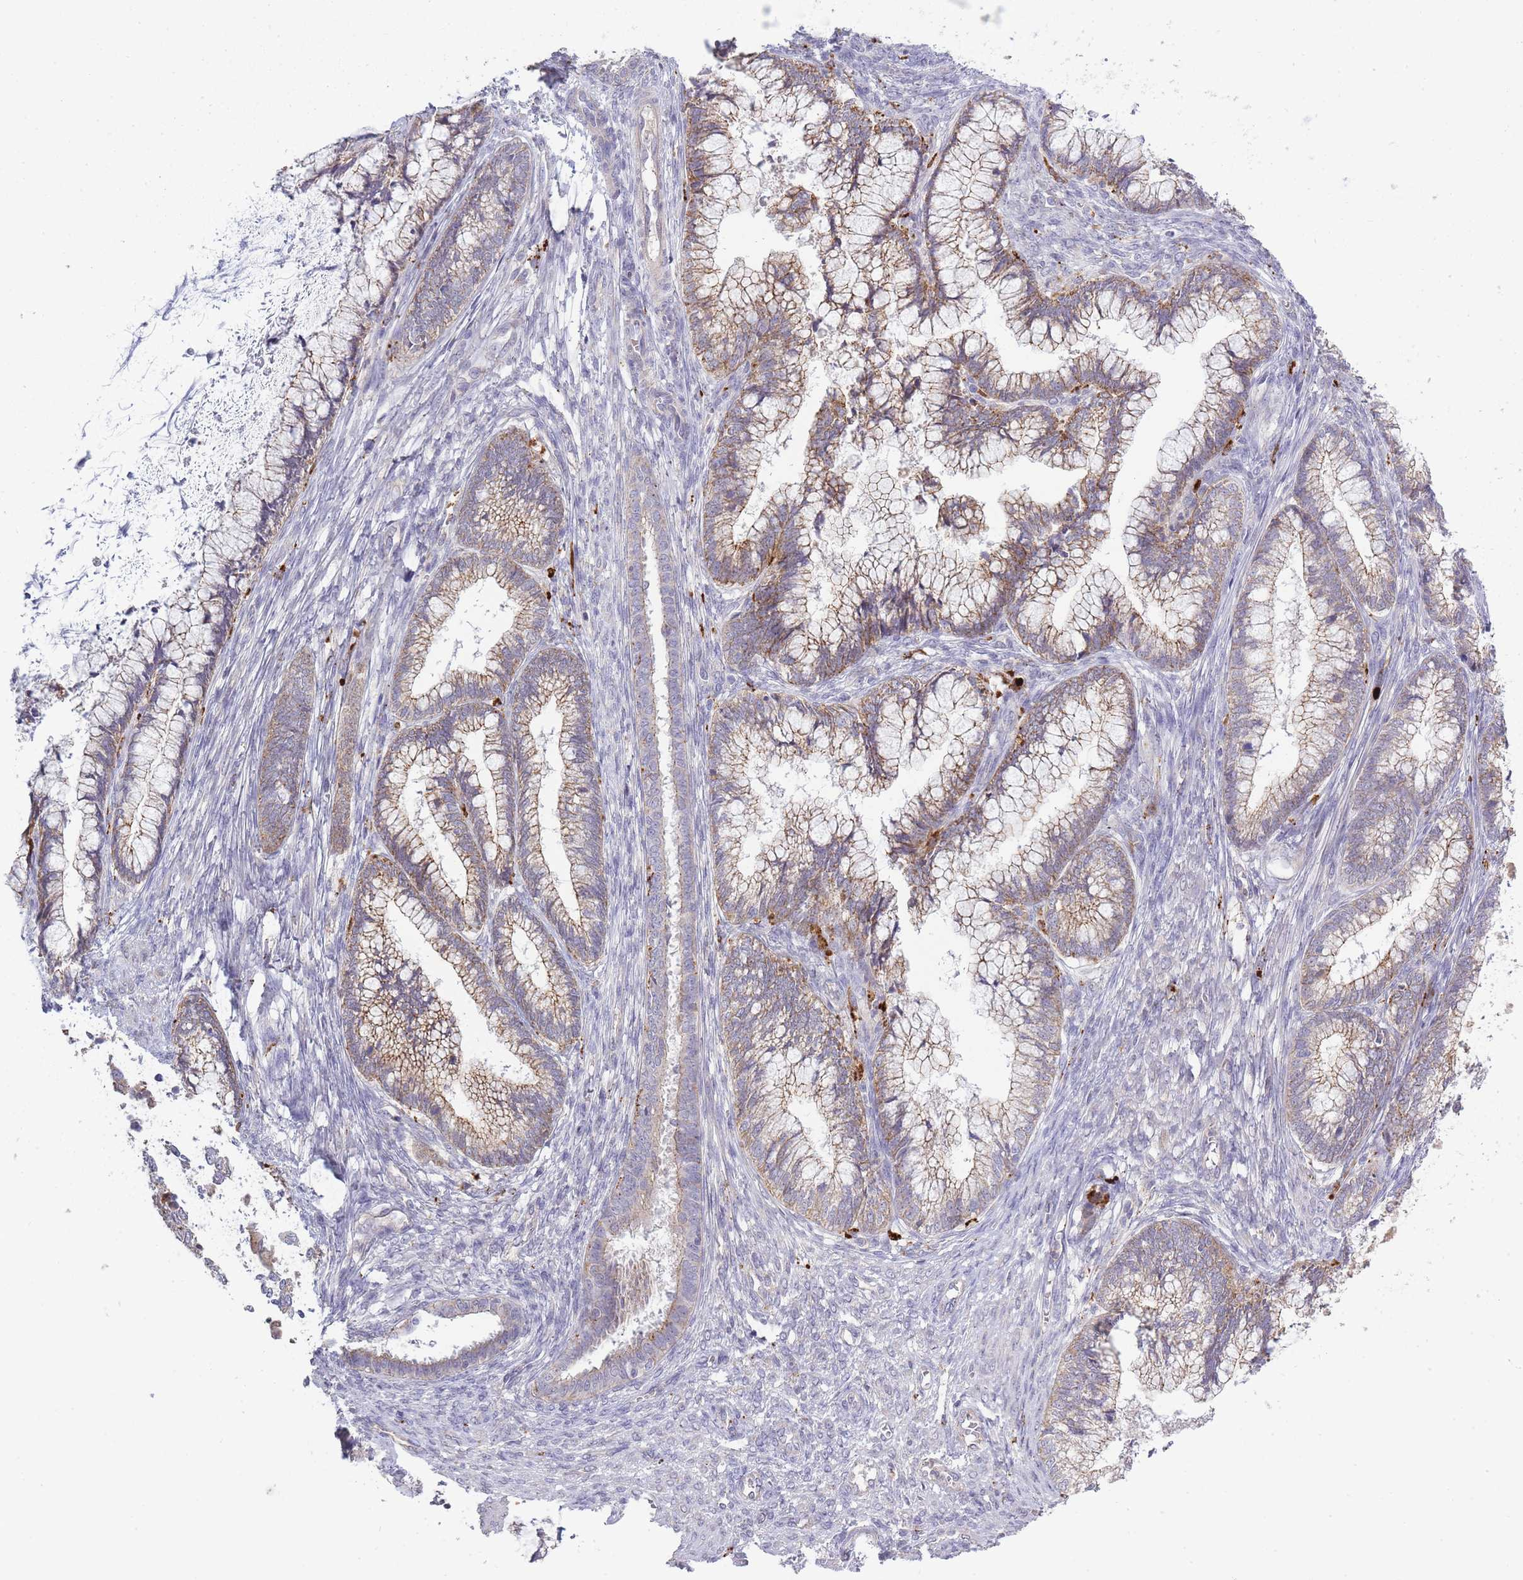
{"staining": {"intensity": "weak", "quantity": ">75%", "location": "cytoplasmic/membranous"}, "tissue": "cervical cancer", "cell_type": "Tumor cells", "image_type": "cancer", "snomed": [{"axis": "morphology", "description": "Adenocarcinoma, NOS"}, {"axis": "topography", "description": "Cervix"}], "caption": "The histopathology image shows immunohistochemical staining of cervical cancer (adenocarcinoma). There is weak cytoplasmic/membranous positivity is present in approximately >75% of tumor cells.", "gene": "TRIM61", "patient": {"sex": "female", "age": 44}}